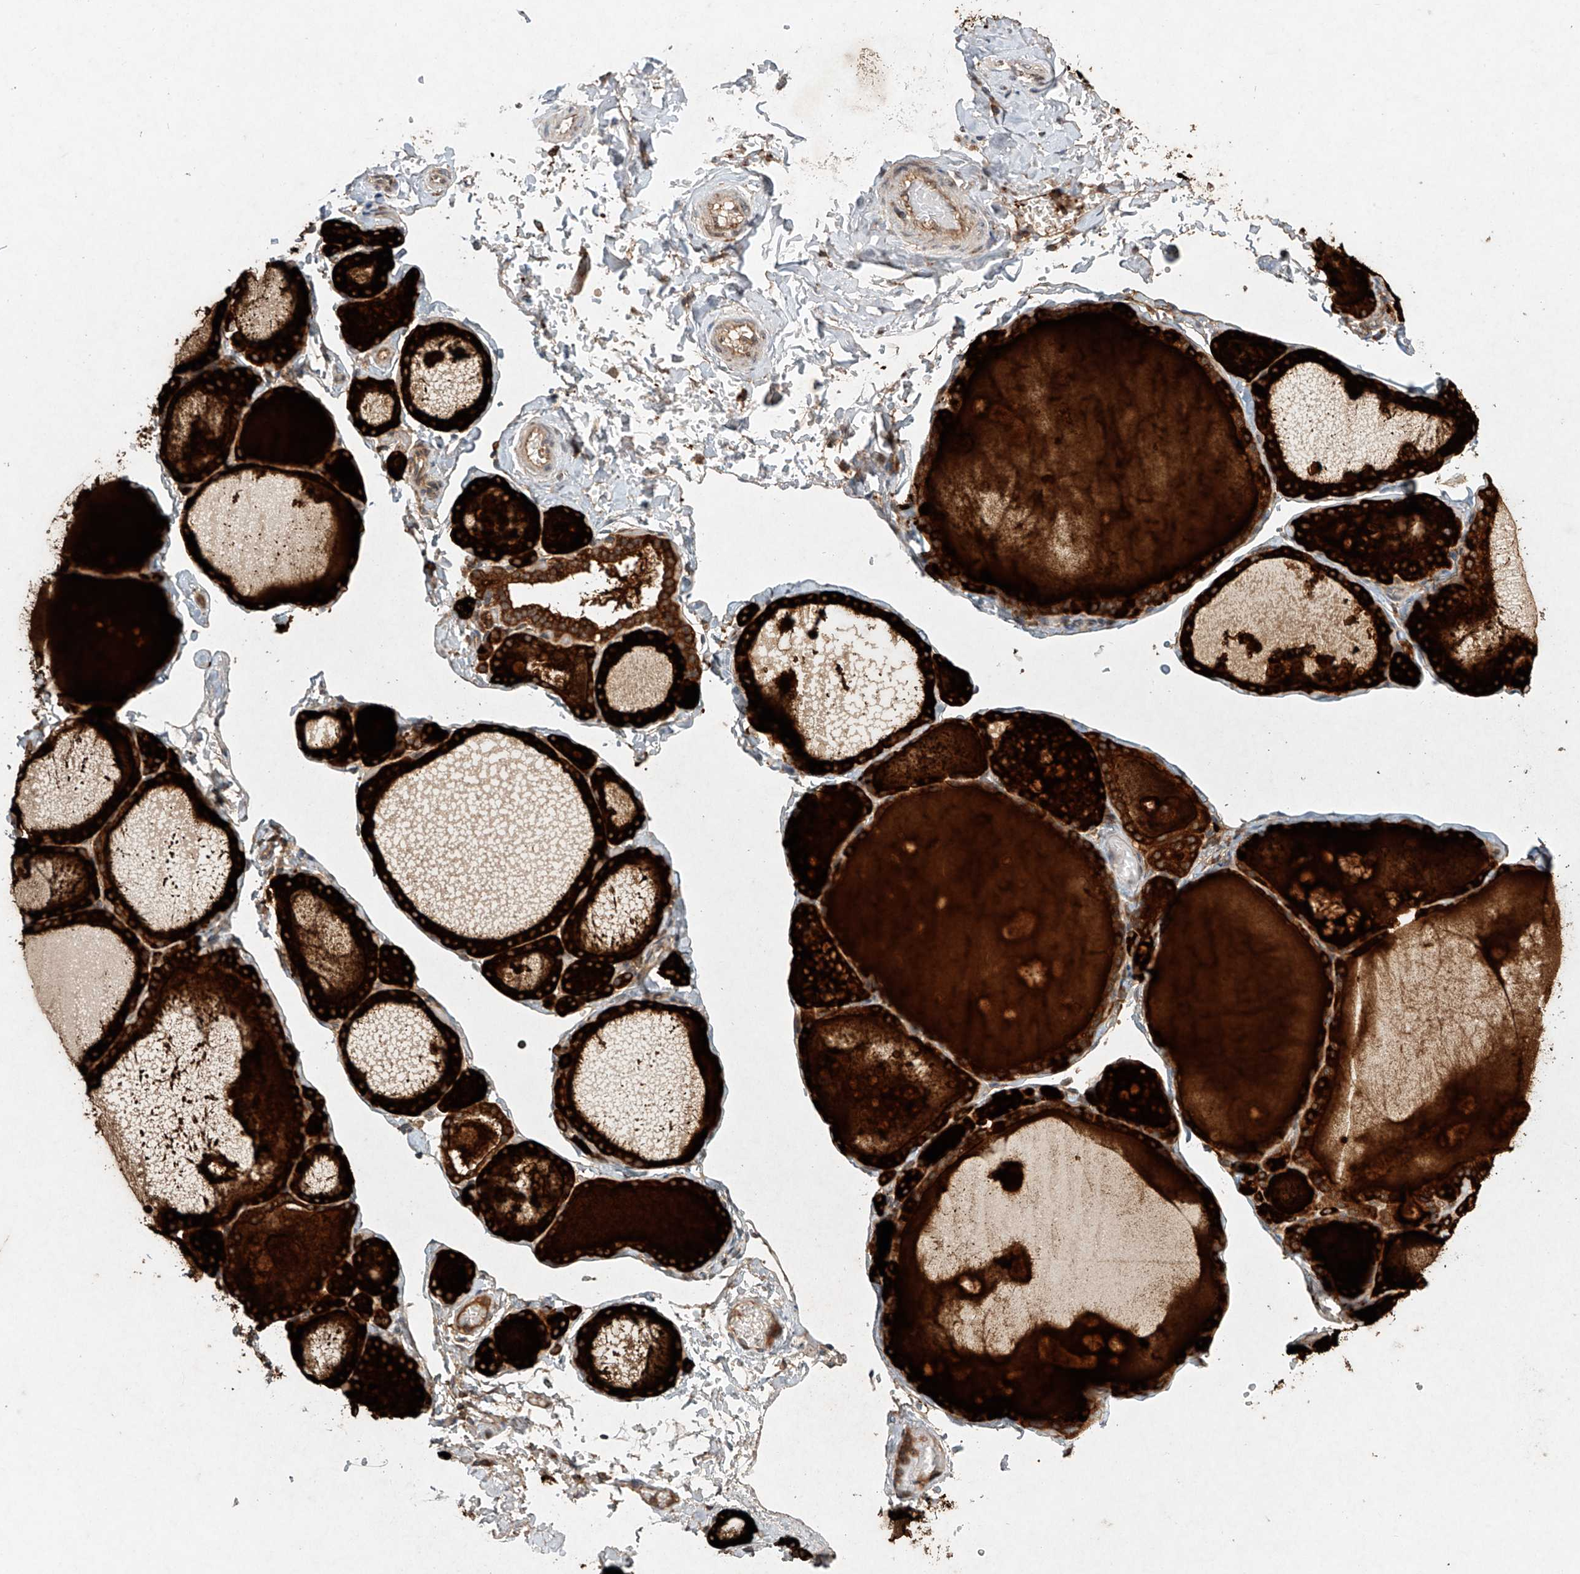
{"staining": {"intensity": "moderate", "quantity": ">75%", "location": "cytoplasmic/membranous"}, "tissue": "thyroid gland", "cell_type": "Glandular cells", "image_type": "normal", "snomed": [{"axis": "morphology", "description": "Normal tissue, NOS"}, {"axis": "topography", "description": "Thyroid gland"}], "caption": "An immunohistochemistry image of benign tissue is shown. Protein staining in brown shows moderate cytoplasmic/membranous positivity in thyroid gland within glandular cells. (DAB (3,3'-diaminobenzidine) = brown stain, brightfield microscopy at high magnification).", "gene": "DCAF11", "patient": {"sex": "male", "age": 56}}